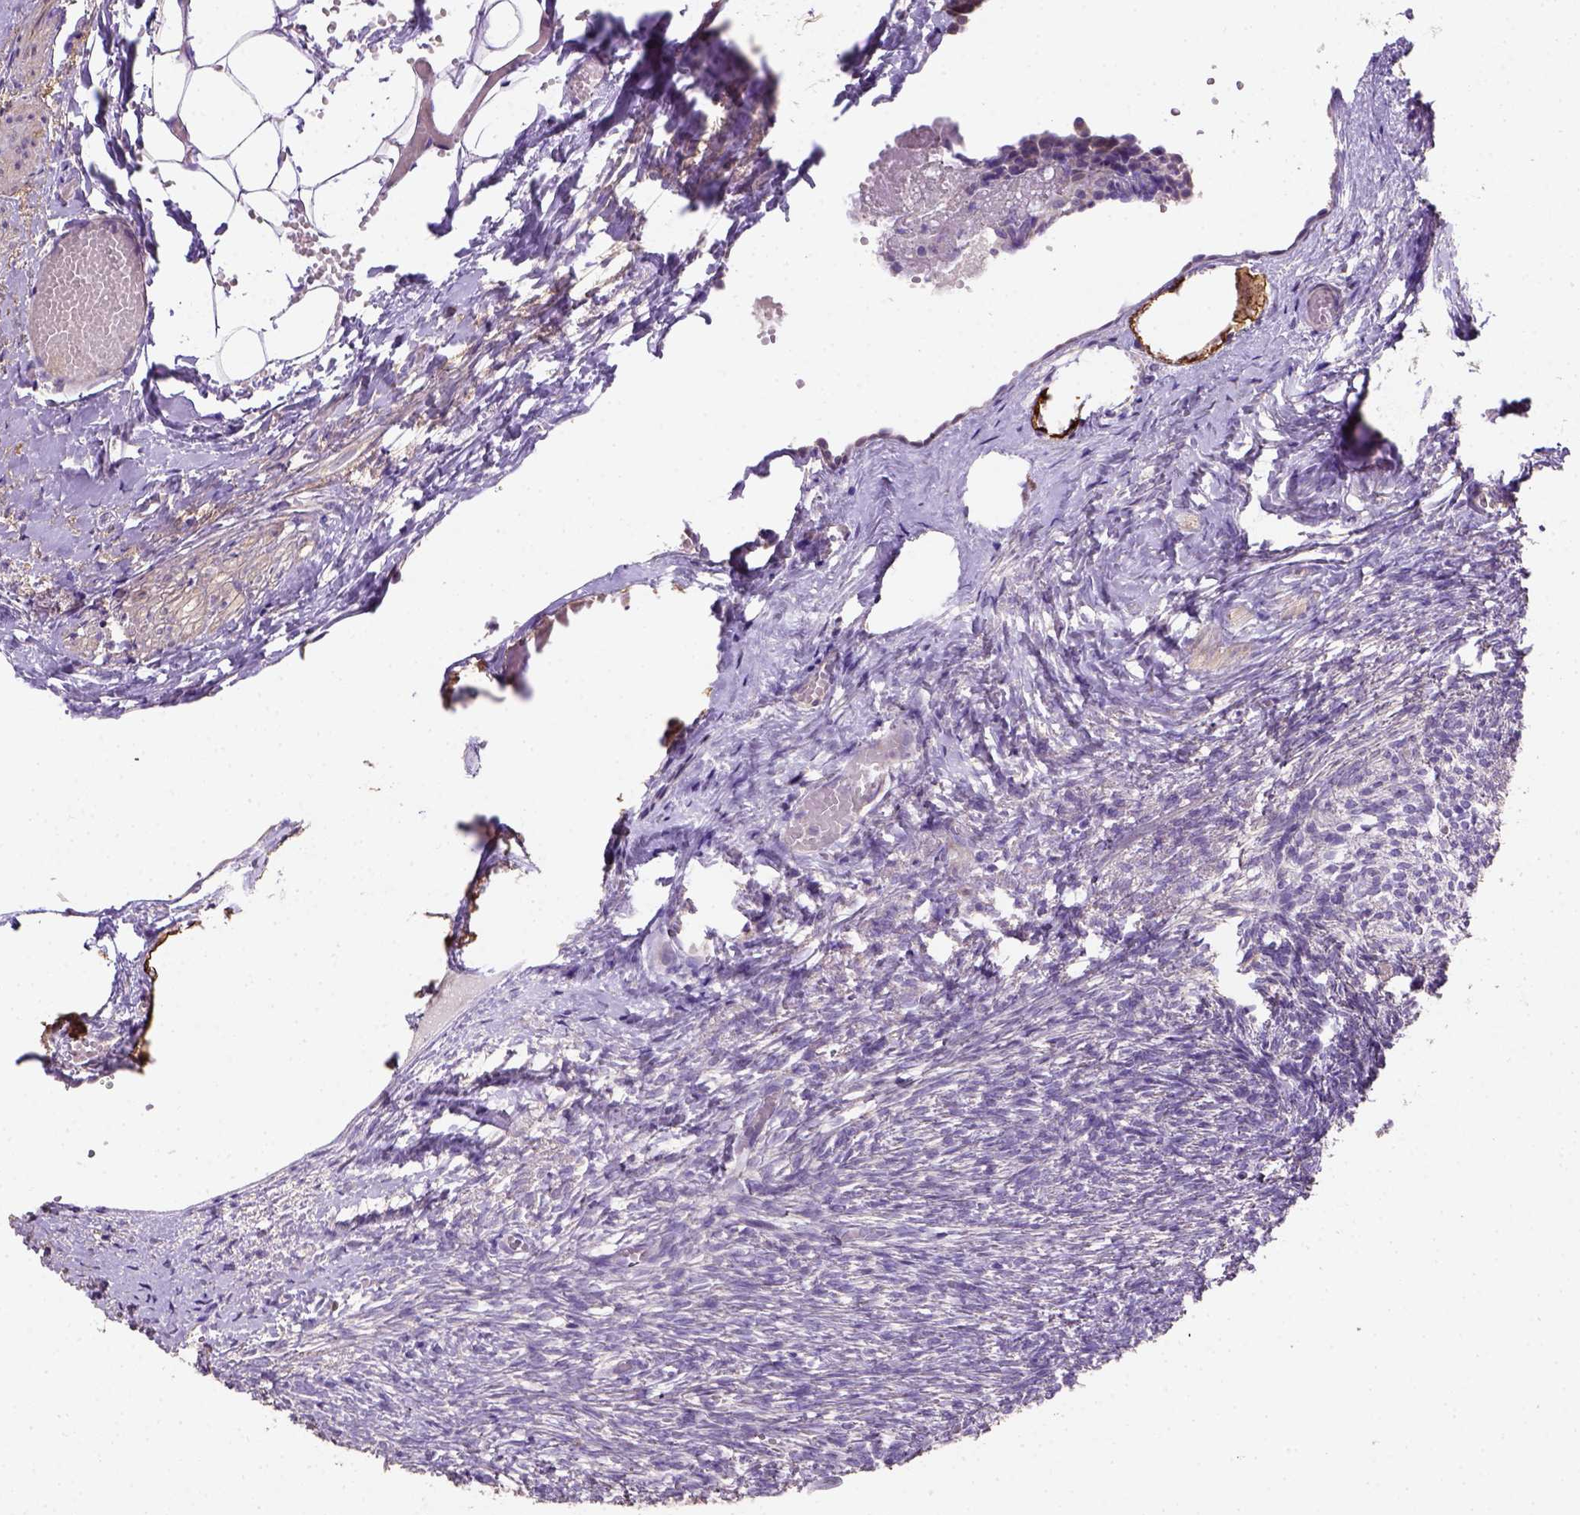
{"staining": {"intensity": "strong", "quantity": ">75%", "location": "cytoplasmic/membranous"}, "tissue": "ovary", "cell_type": "Follicle cells", "image_type": "normal", "snomed": [{"axis": "morphology", "description": "Normal tissue, NOS"}, {"axis": "topography", "description": "Ovary"}], "caption": "DAB (3,3'-diaminobenzidine) immunohistochemical staining of unremarkable human ovary demonstrates strong cytoplasmic/membranous protein staining in approximately >75% of follicle cells. (DAB (3,3'-diaminobenzidine) = brown stain, brightfield microscopy at high magnification).", "gene": "HTRA1", "patient": {"sex": "female", "age": 46}}